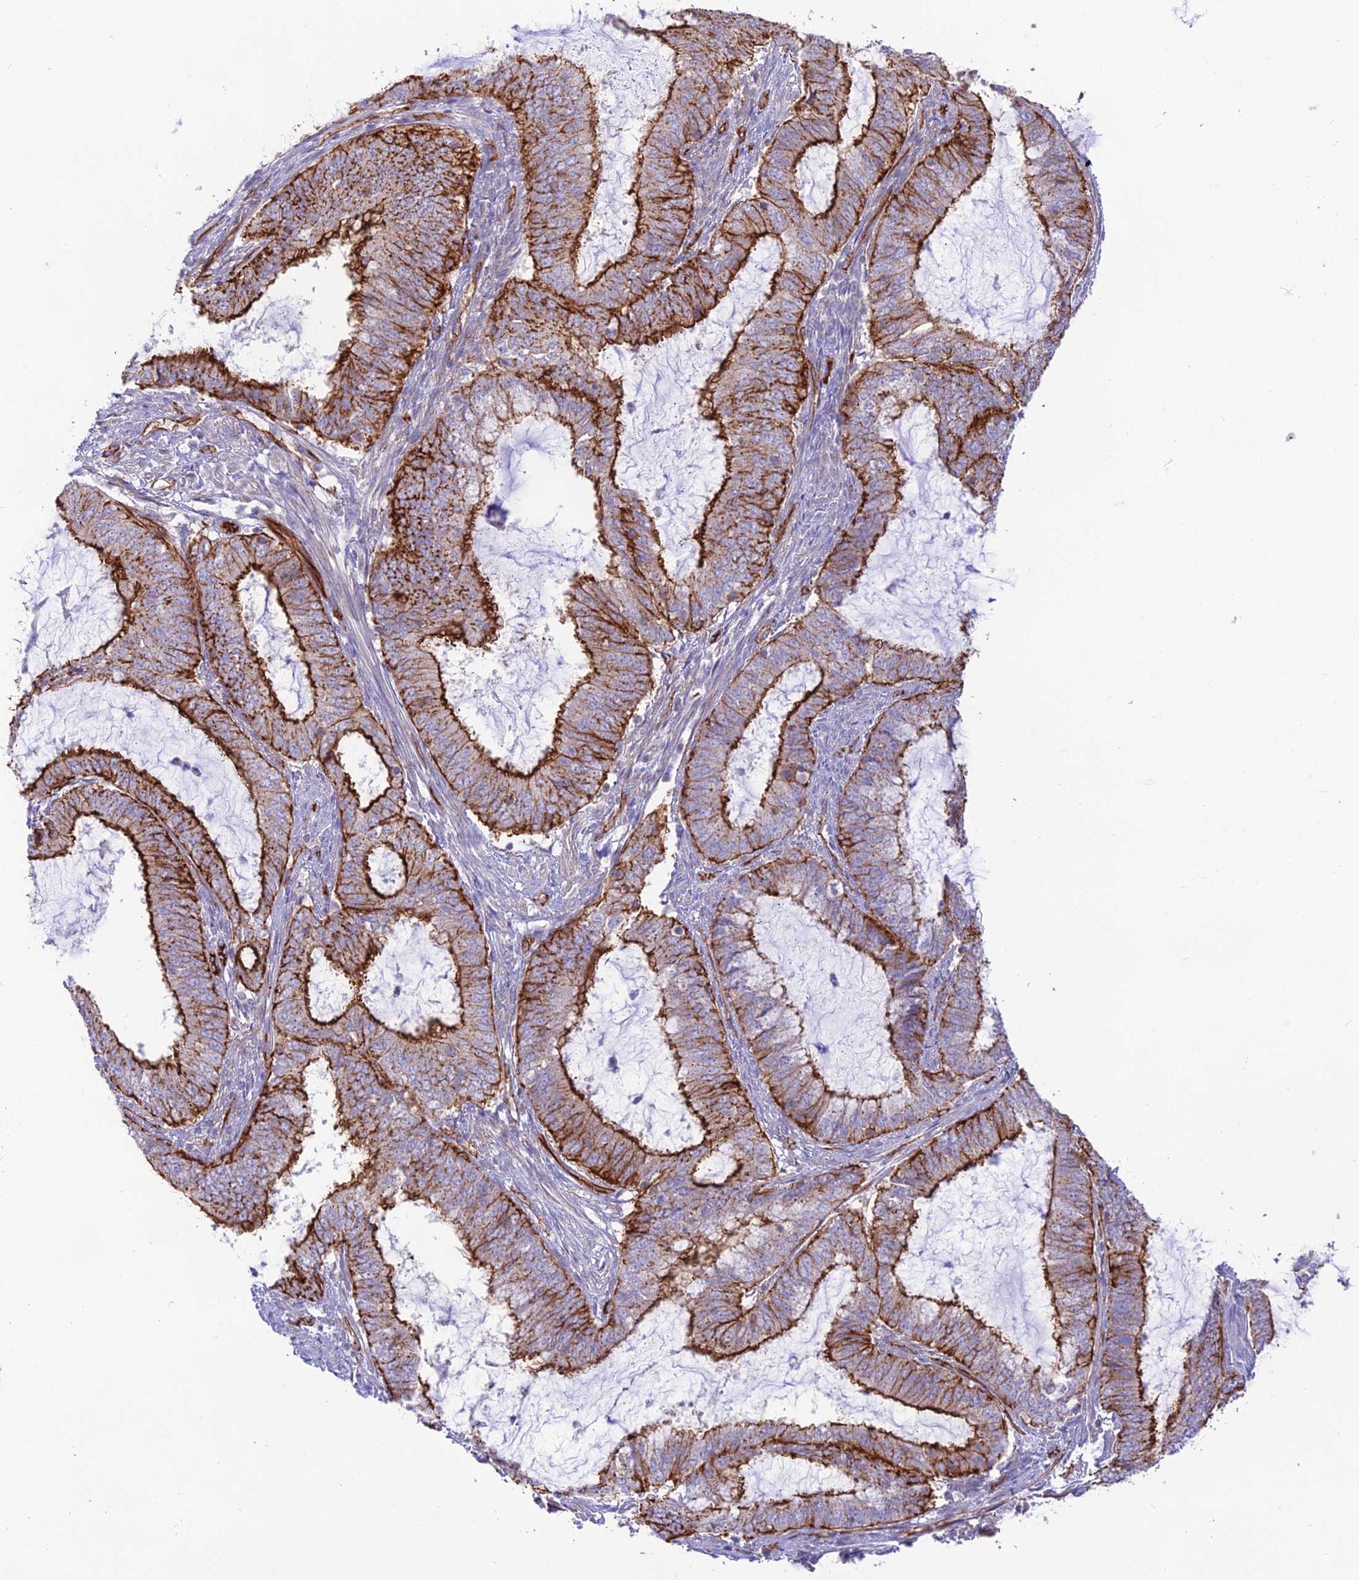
{"staining": {"intensity": "strong", "quantity": ">75%", "location": "cytoplasmic/membranous"}, "tissue": "endometrial cancer", "cell_type": "Tumor cells", "image_type": "cancer", "snomed": [{"axis": "morphology", "description": "Adenocarcinoma, NOS"}, {"axis": "topography", "description": "Endometrium"}], "caption": "Immunohistochemical staining of human adenocarcinoma (endometrial) demonstrates high levels of strong cytoplasmic/membranous protein positivity in approximately >75% of tumor cells.", "gene": "YPEL5", "patient": {"sex": "female", "age": 51}}